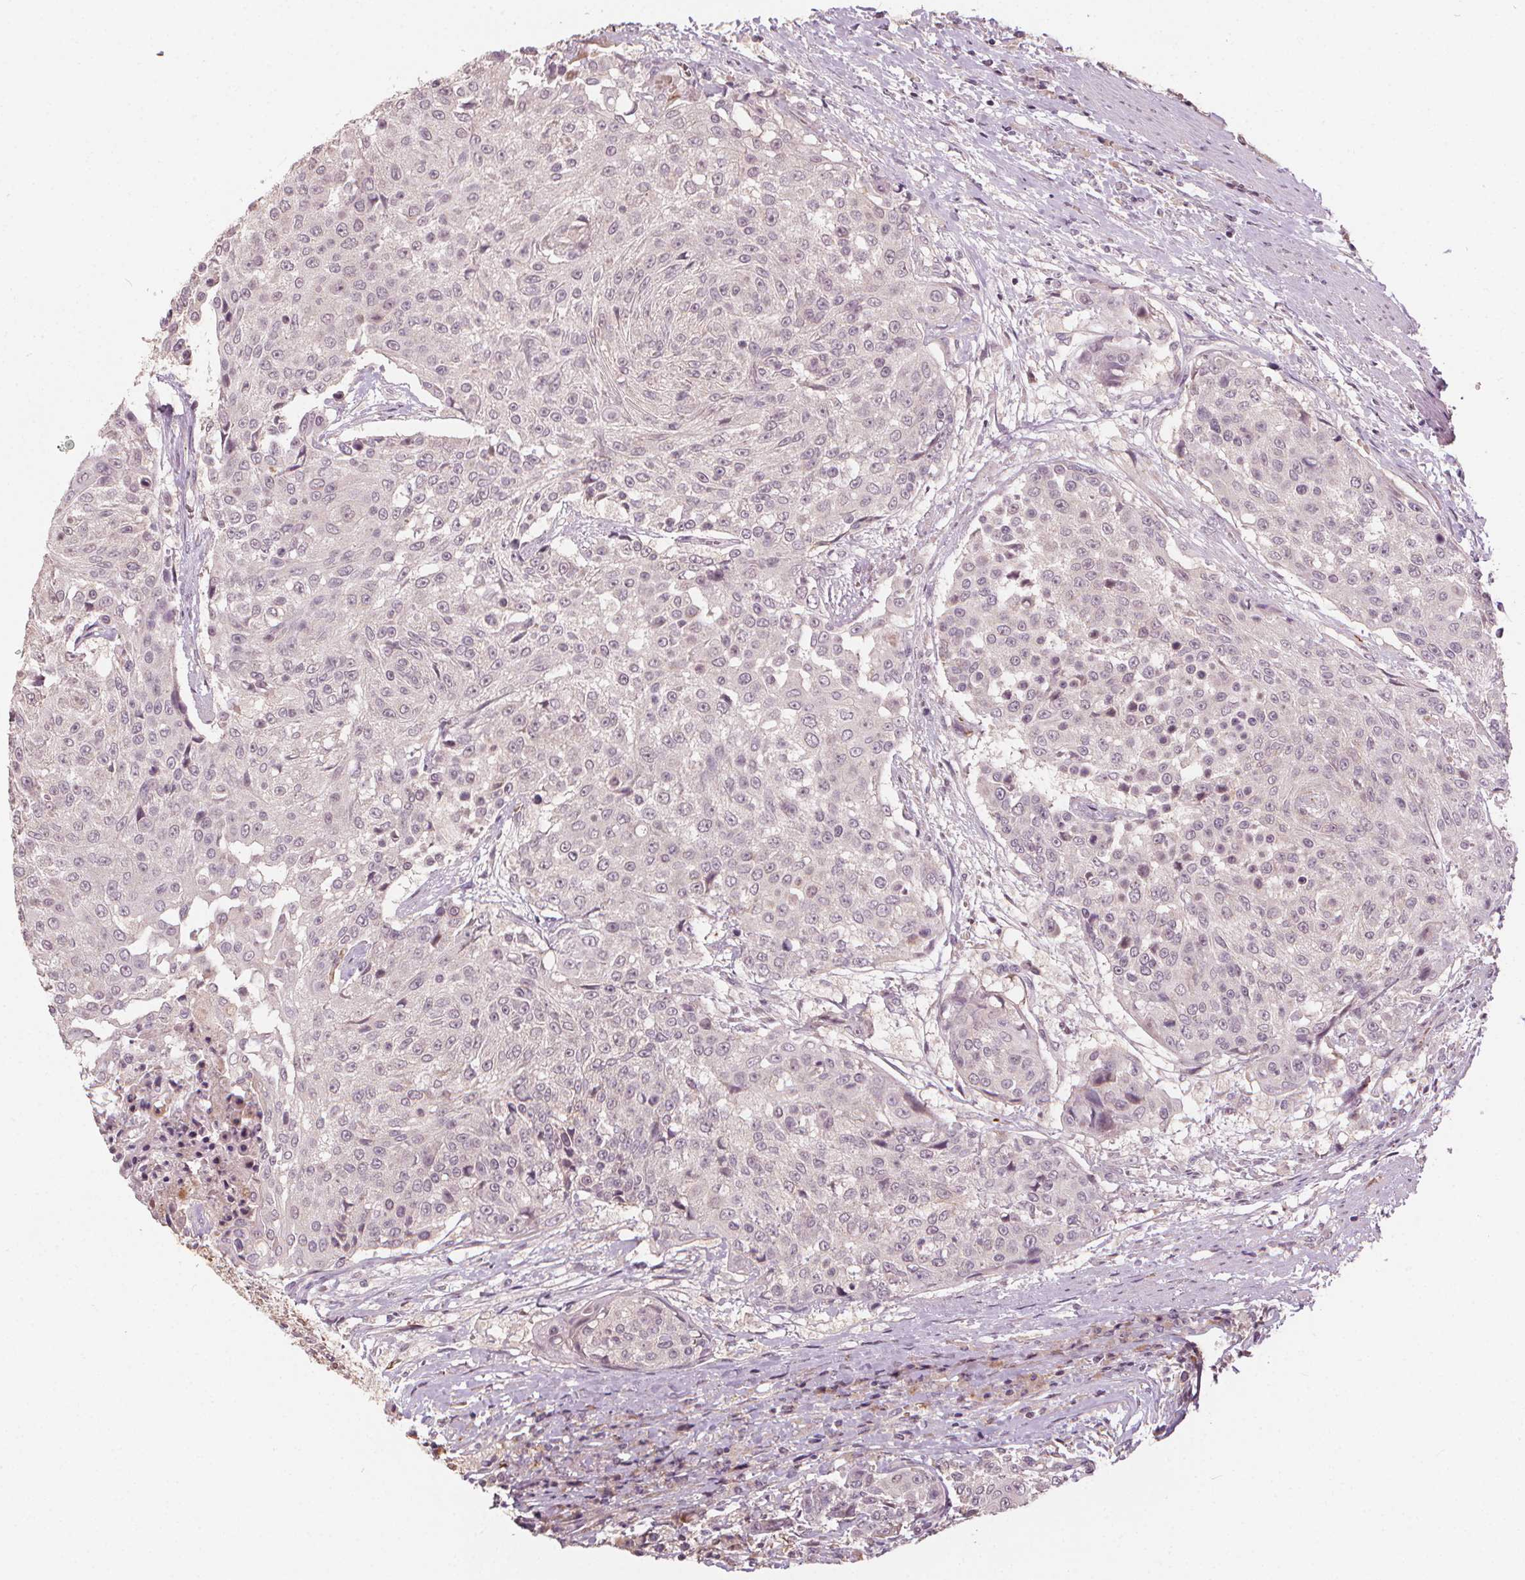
{"staining": {"intensity": "weak", "quantity": "<25%", "location": "nuclear"}, "tissue": "urothelial cancer", "cell_type": "Tumor cells", "image_type": "cancer", "snomed": [{"axis": "morphology", "description": "Urothelial carcinoma, High grade"}, {"axis": "topography", "description": "Urinary bladder"}], "caption": "A photomicrograph of human high-grade urothelial carcinoma is negative for staining in tumor cells. The staining is performed using DAB brown chromogen with nuclei counter-stained in using hematoxylin.", "gene": "IPO13", "patient": {"sex": "female", "age": 63}}